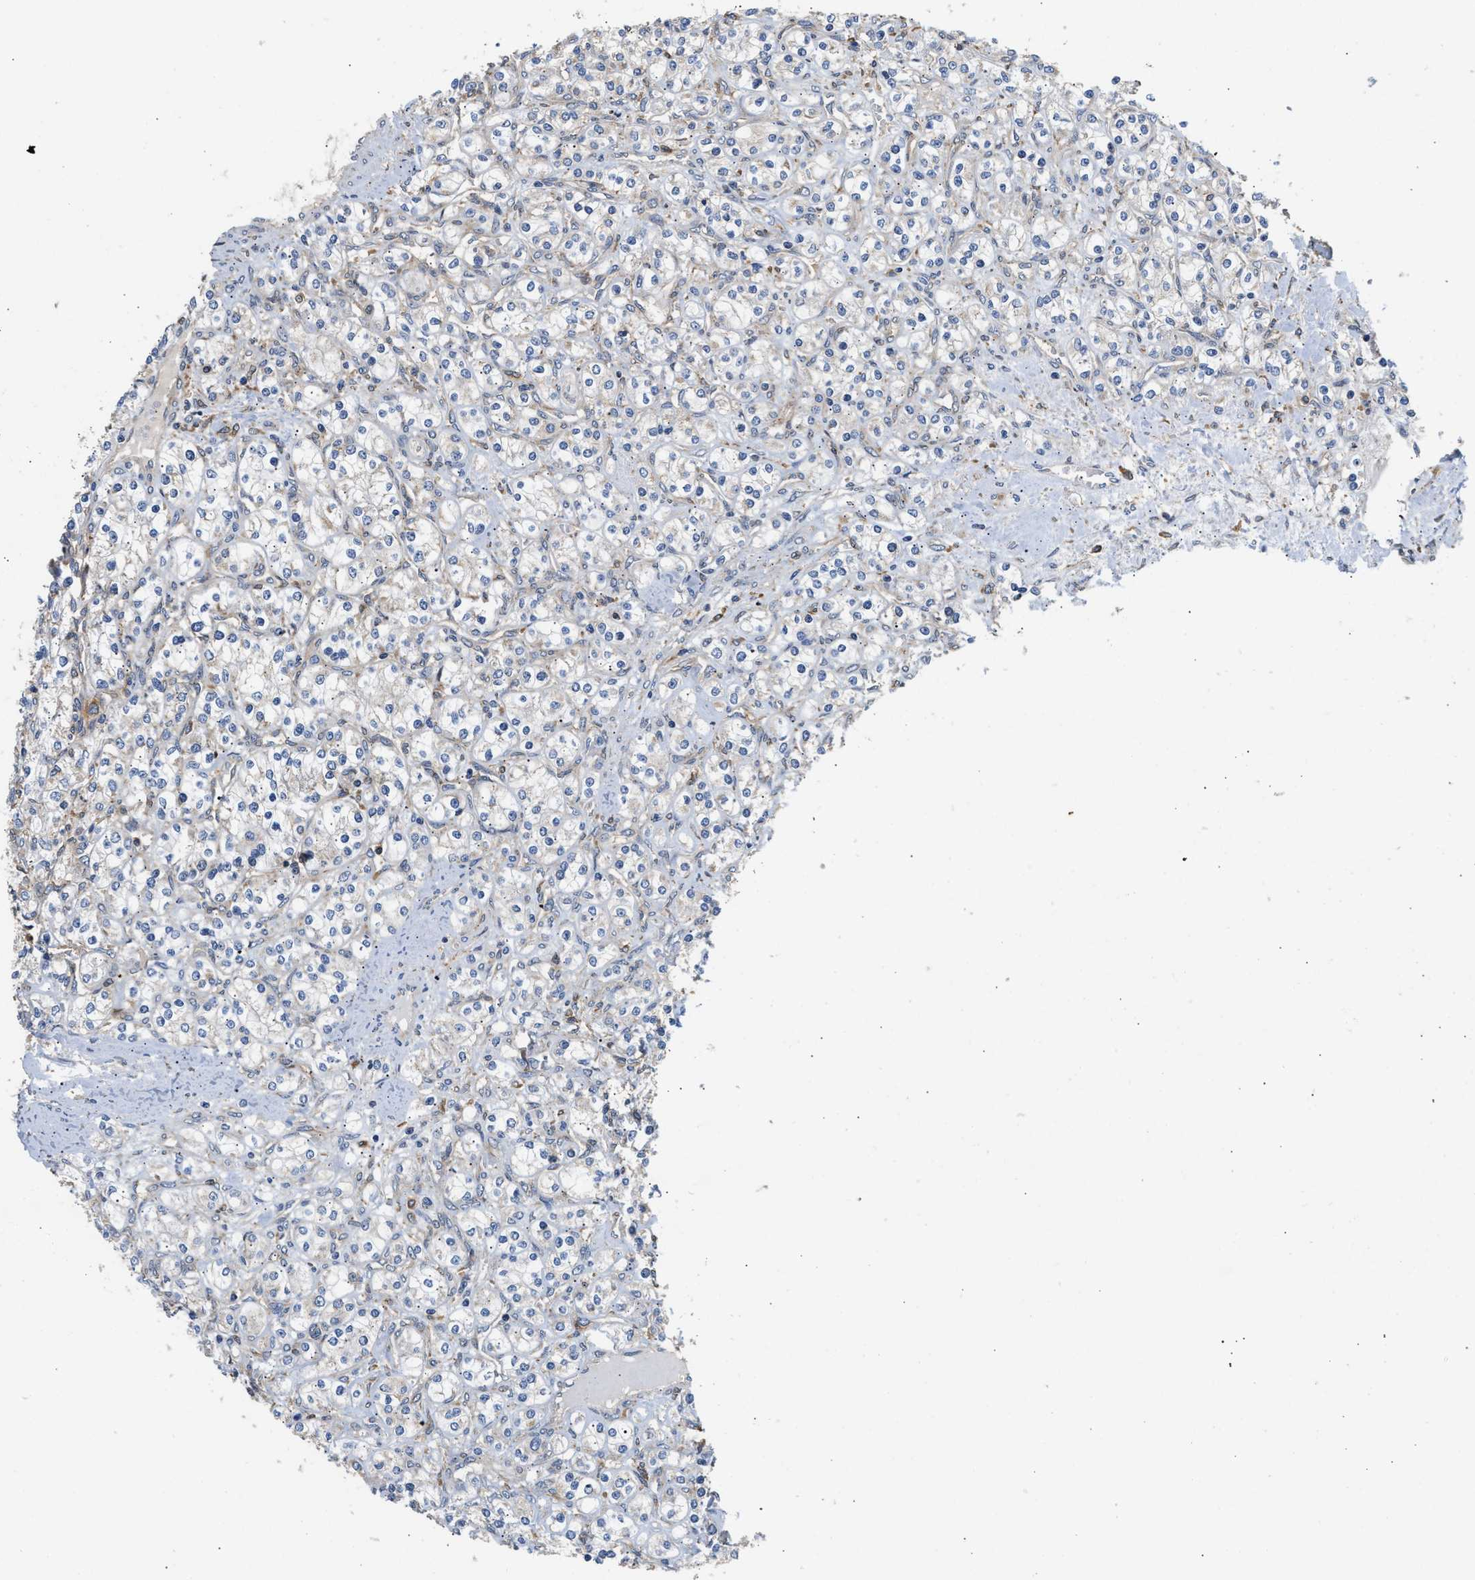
{"staining": {"intensity": "negative", "quantity": "none", "location": "none"}, "tissue": "renal cancer", "cell_type": "Tumor cells", "image_type": "cancer", "snomed": [{"axis": "morphology", "description": "Adenocarcinoma, NOS"}, {"axis": "topography", "description": "Kidney"}], "caption": "Tumor cells are negative for brown protein staining in renal adenocarcinoma. Brightfield microscopy of immunohistochemistry (IHC) stained with DAB (brown) and hematoxylin (blue), captured at high magnification.", "gene": "RAB31", "patient": {"sex": "male", "age": 77}}